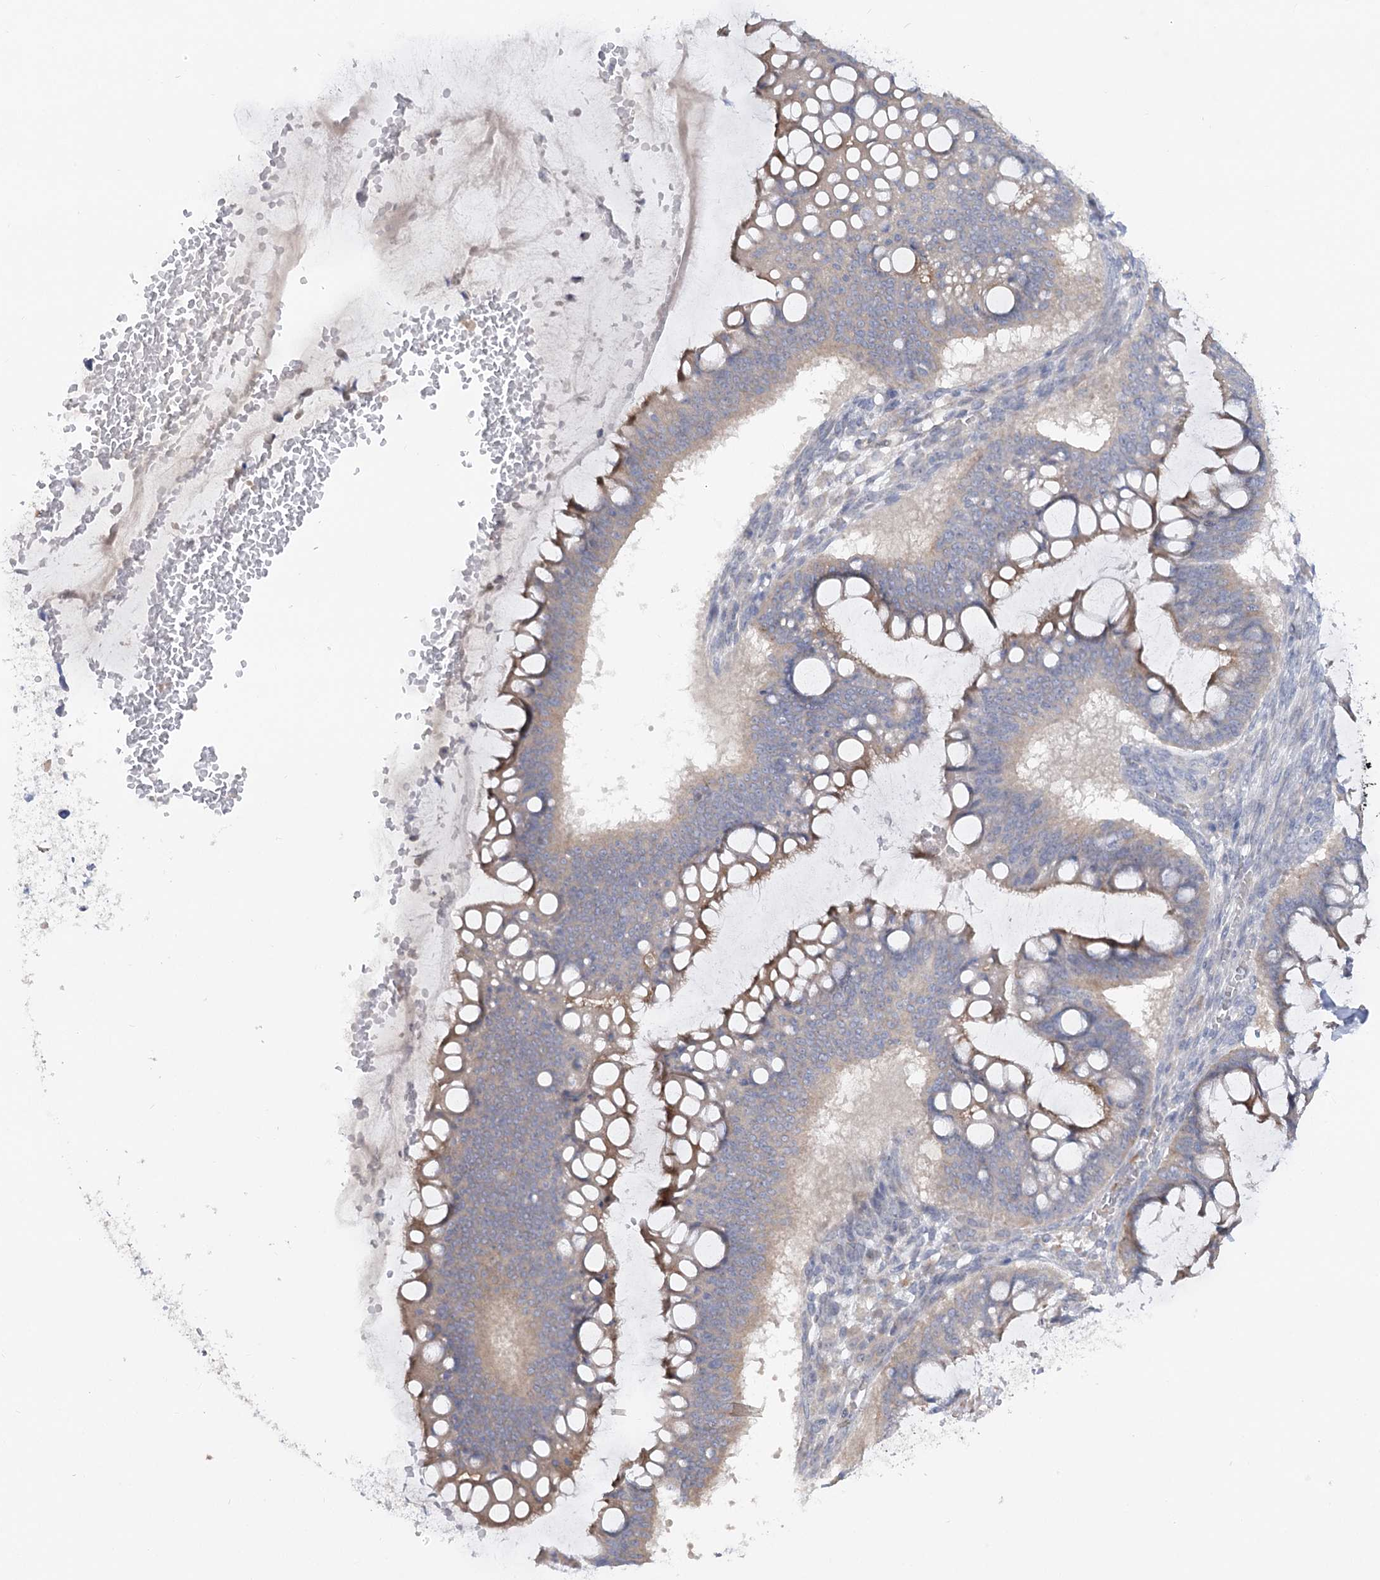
{"staining": {"intensity": "weak", "quantity": "<25%", "location": "cytoplasmic/membranous"}, "tissue": "ovarian cancer", "cell_type": "Tumor cells", "image_type": "cancer", "snomed": [{"axis": "morphology", "description": "Cystadenocarcinoma, mucinous, NOS"}, {"axis": "topography", "description": "Ovary"}], "caption": "Photomicrograph shows no protein positivity in tumor cells of mucinous cystadenocarcinoma (ovarian) tissue.", "gene": "SCN11A", "patient": {"sex": "female", "age": 73}}